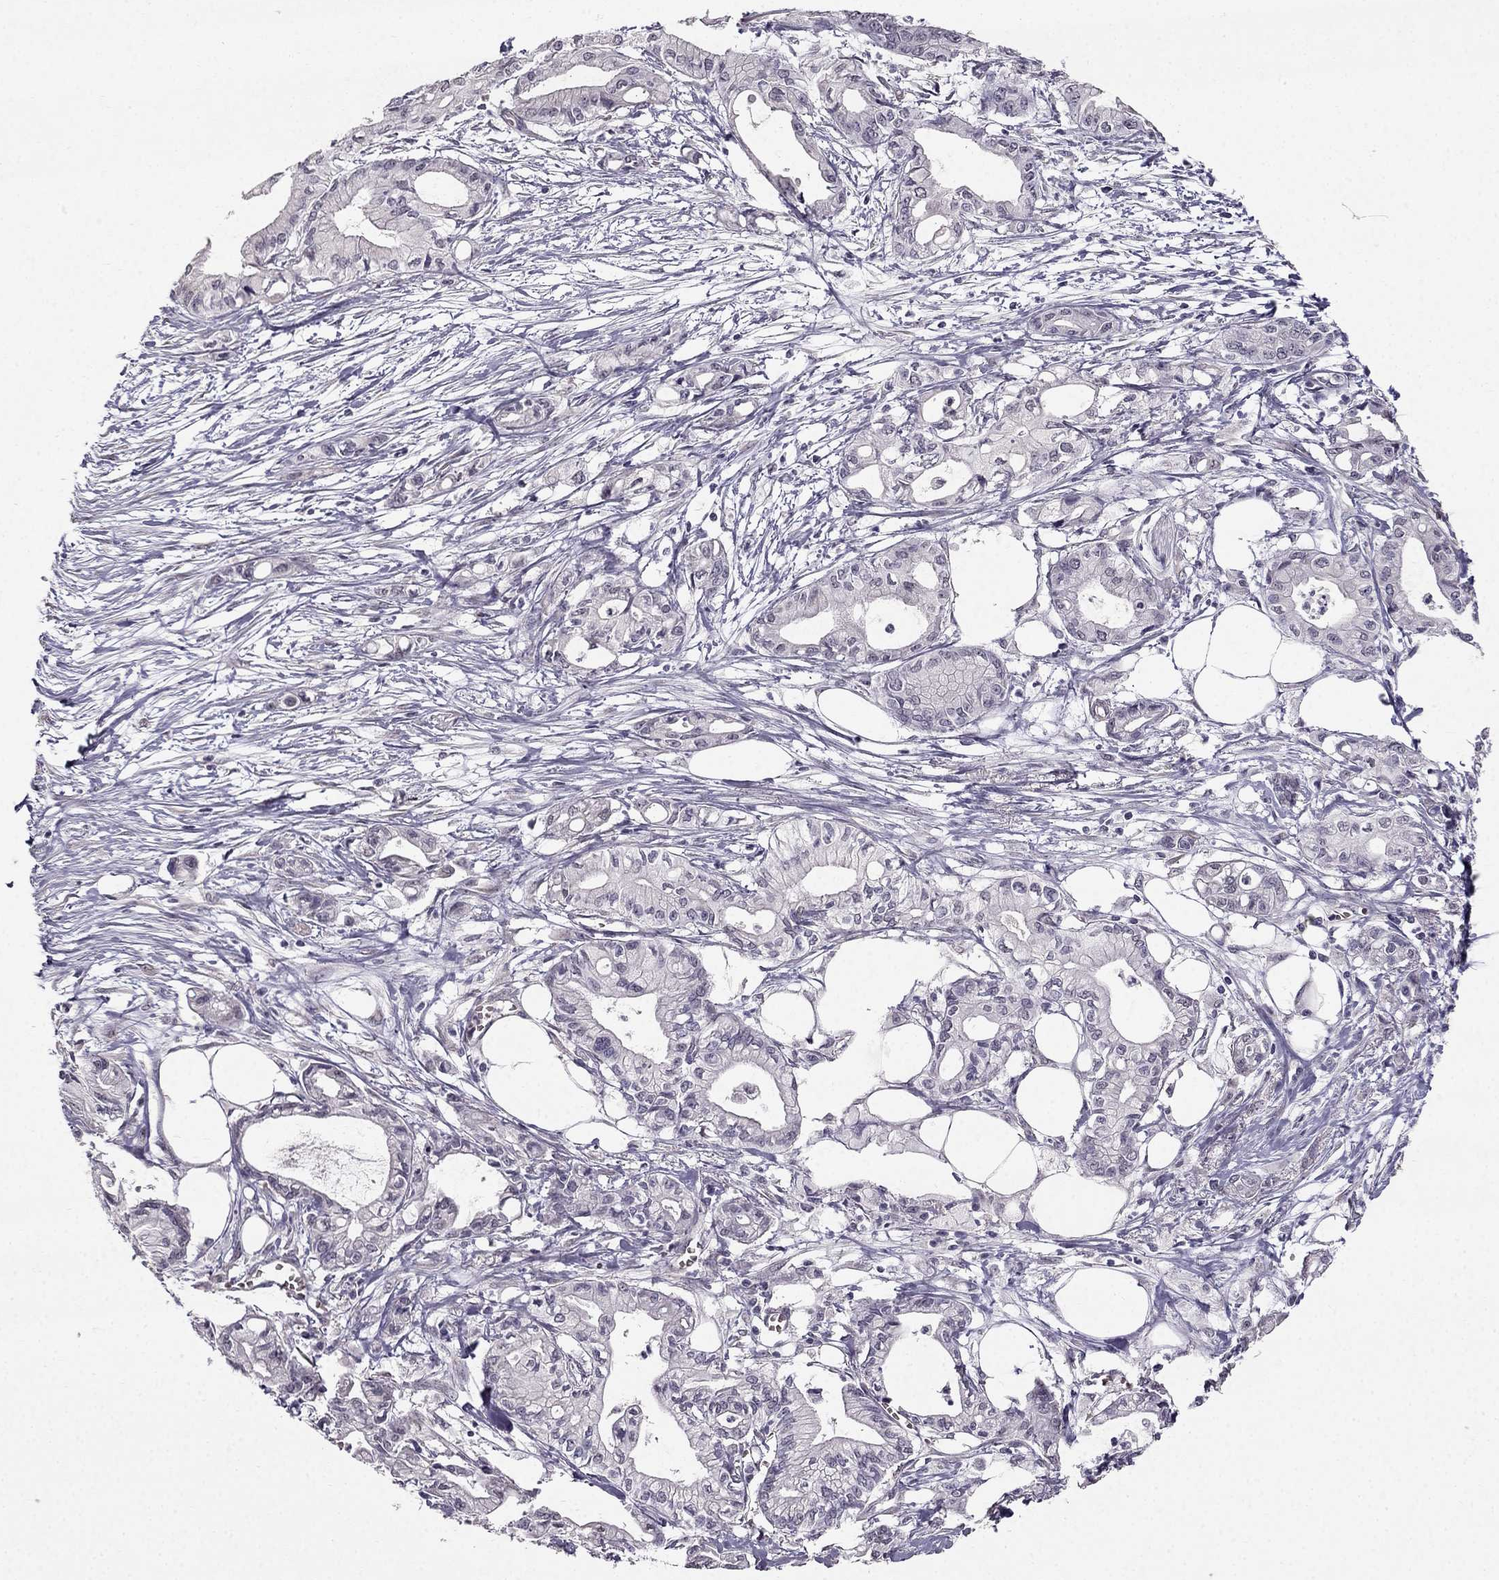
{"staining": {"intensity": "negative", "quantity": "none", "location": "none"}, "tissue": "pancreatic cancer", "cell_type": "Tumor cells", "image_type": "cancer", "snomed": [{"axis": "morphology", "description": "Adenocarcinoma, NOS"}, {"axis": "topography", "description": "Pancreas"}], "caption": "Photomicrograph shows no protein expression in tumor cells of adenocarcinoma (pancreatic) tissue.", "gene": "TSPYL5", "patient": {"sex": "male", "age": 71}}